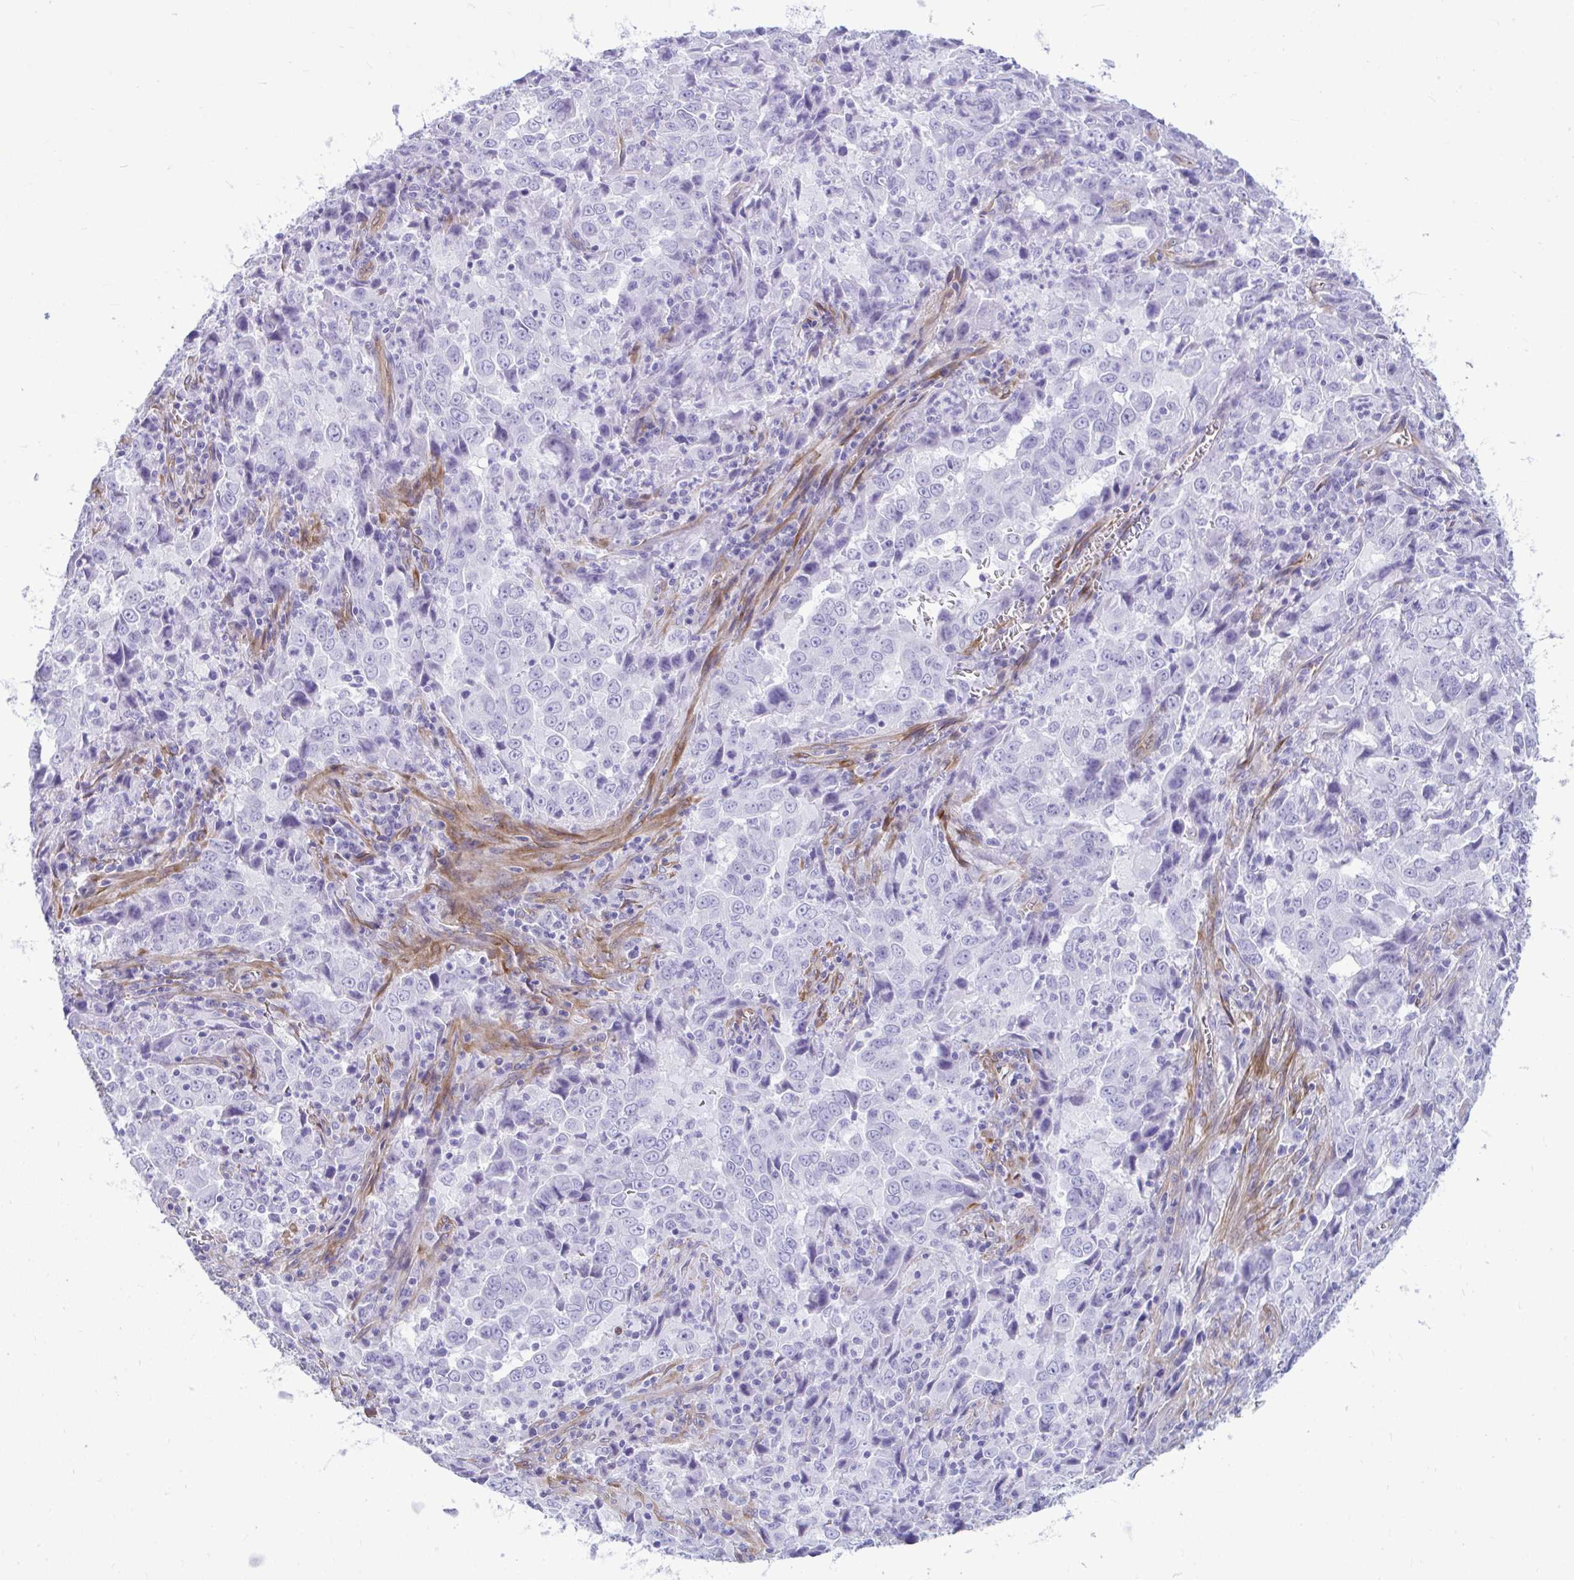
{"staining": {"intensity": "negative", "quantity": "none", "location": "none"}, "tissue": "lung cancer", "cell_type": "Tumor cells", "image_type": "cancer", "snomed": [{"axis": "morphology", "description": "Adenocarcinoma, NOS"}, {"axis": "topography", "description": "Lung"}], "caption": "Photomicrograph shows no significant protein positivity in tumor cells of adenocarcinoma (lung).", "gene": "LIMS2", "patient": {"sex": "male", "age": 67}}